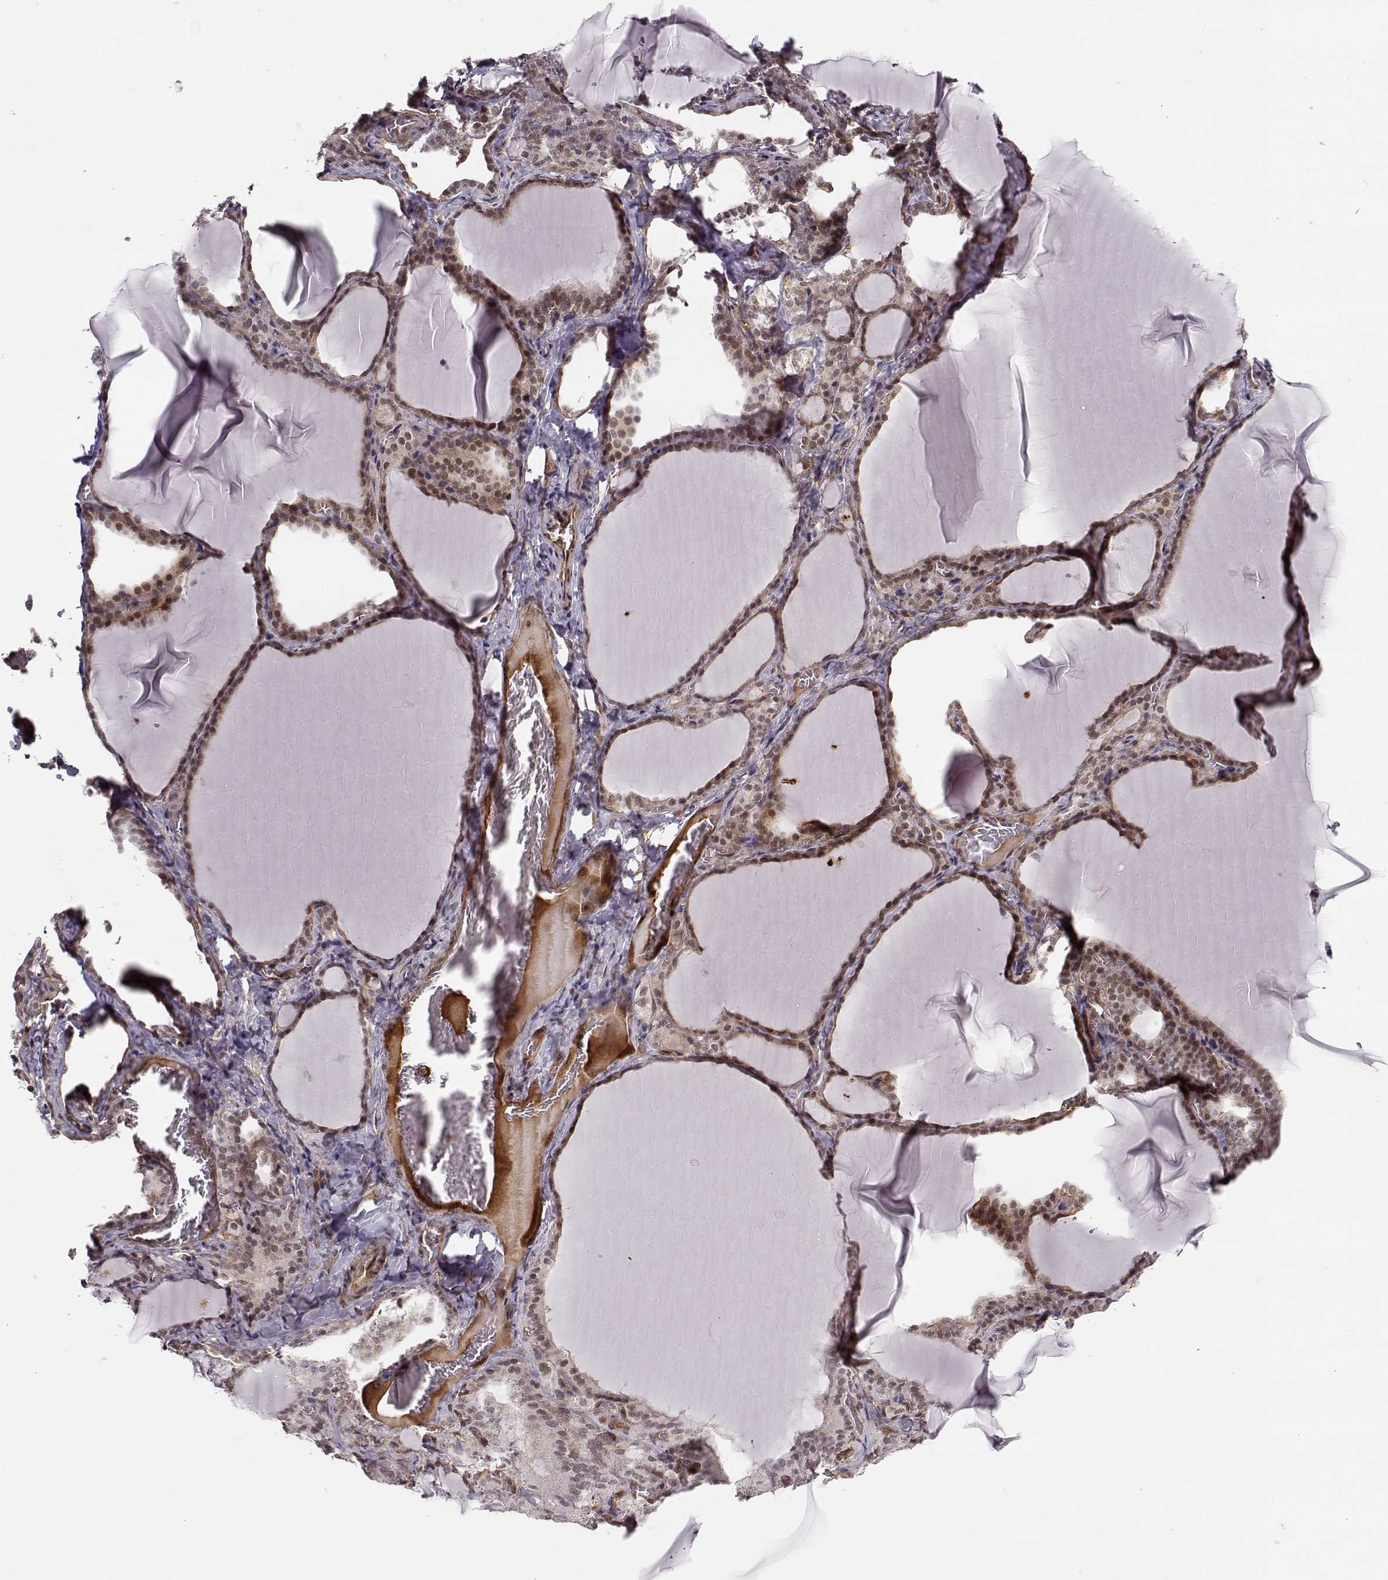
{"staining": {"intensity": "moderate", "quantity": ">75%", "location": "cytoplasmic/membranous,nuclear"}, "tissue": "thyroid gland", "cell_type": "Glandular cells", "image_type": "normal", "snomed": [{"axis": "morphology", "description": "Normal tissue, NOS"}, {"axis": "morphology", "description": "Hyperplasia, NOS"}, {"axis": "topography", "description": "Thyroid gland"}], "caption": "IHC (DAB) staining of benign thyroid gland reveals moderate cytoplasmic/membranous,nuclear protein expression in about >75% of glandular cells.", "gene": "CIR1", "patient": {"sex": "female", "age": 27}}